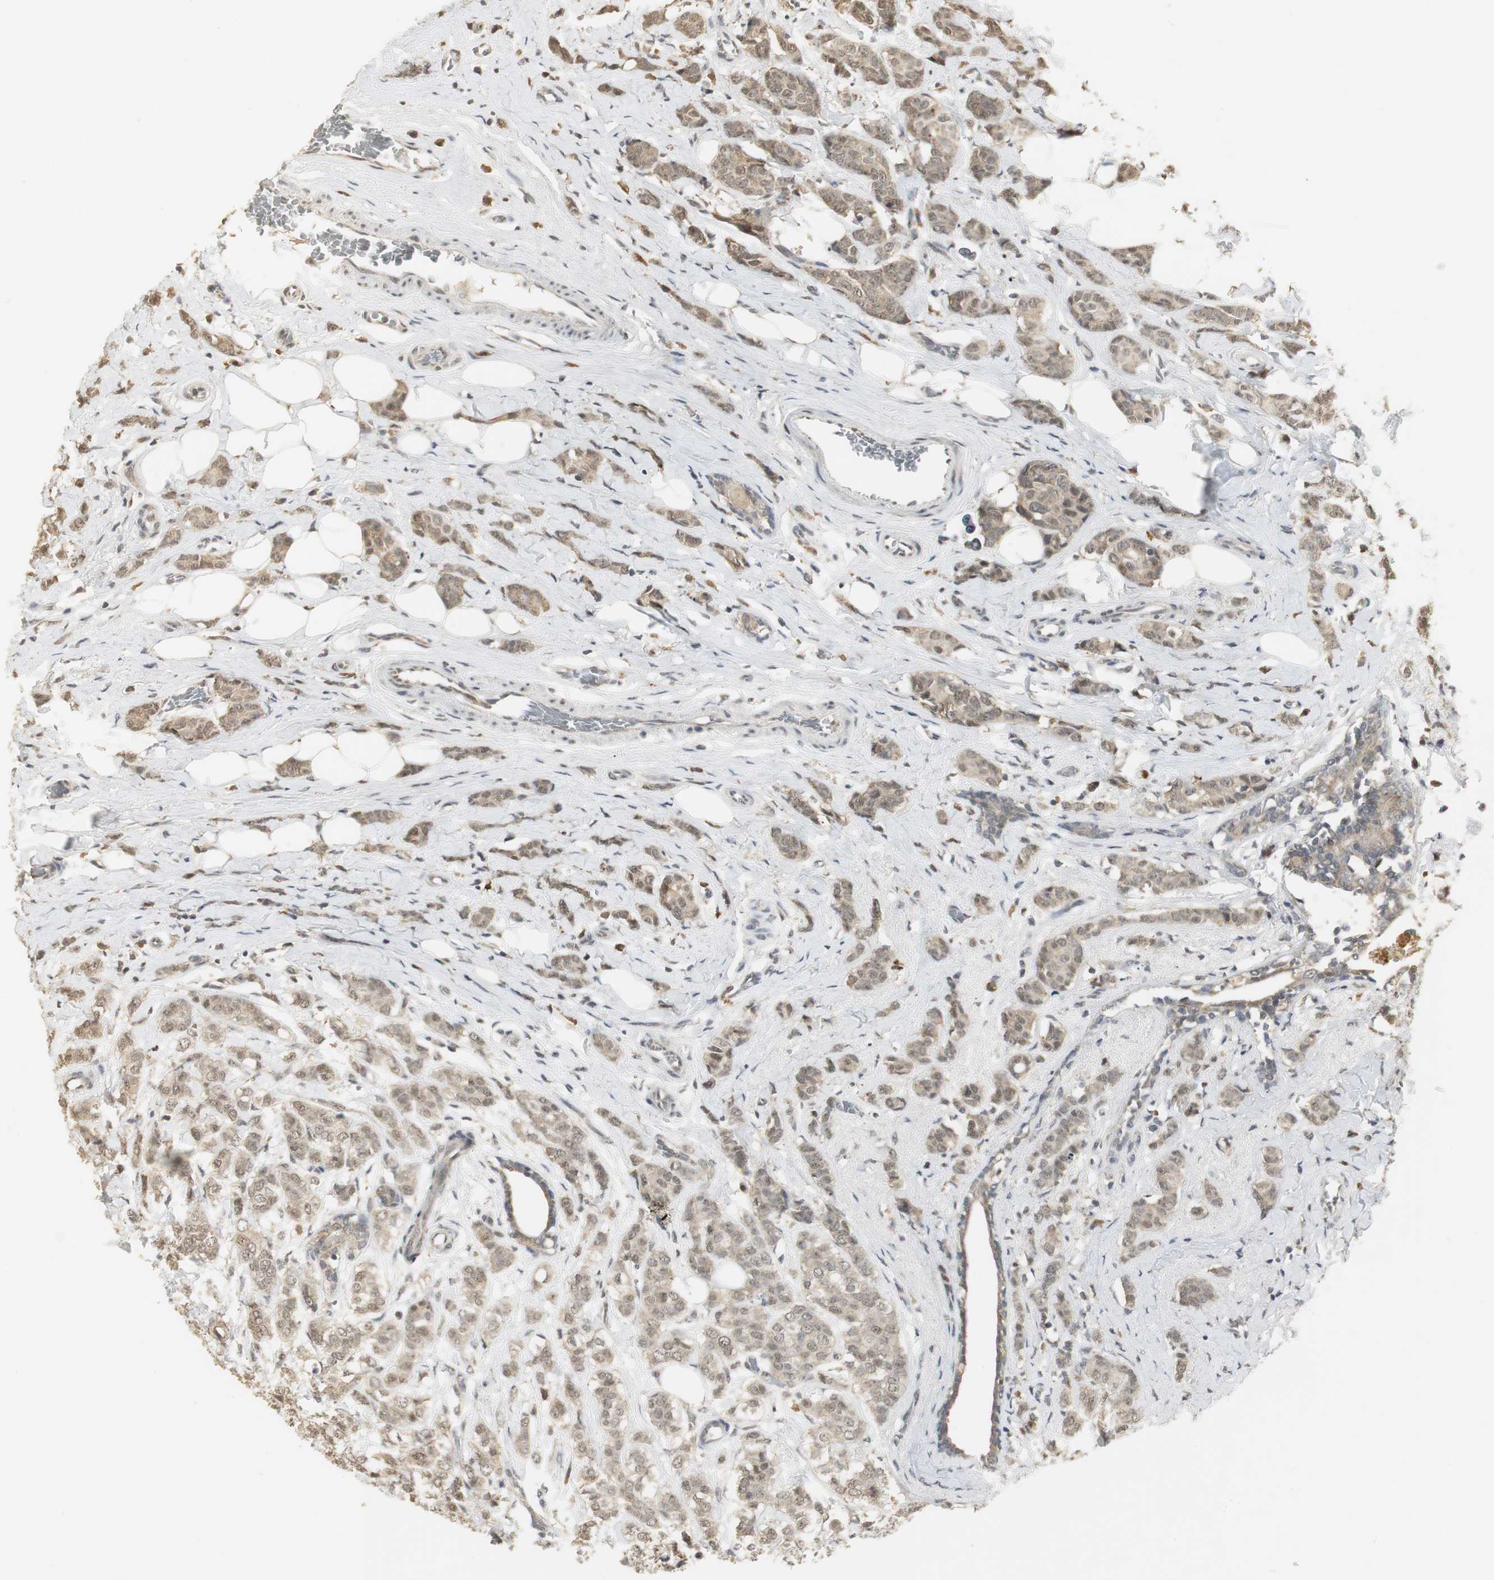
{"staining": {"intensity": "weak", "quantity": "25%-75%", "location": "cytoplasmic/membranous,nuclear"}, "tissue": "breast cancer", "cell_type": "Tumor cells", "image_type": "cancer", "snomed": [{"axis": "morphology", "description": "Lobular carcinoma"}, {"axis": "topography", "description": "Breast"}], "caption": "High-magnification brightfield microscopy of breast lobular carcinoma stained with DAB (brown) and counterstained with hematoxylin (blue). tumor cells exhibit weak cytoplasmic/membranous and nuclear expression is present in approximately25%-75% of cells. (Stains: DAB in brown, nuclei in blue, Microscopy: brightfield microscopy at high magnification).", "gene": "ELOA", "patient": {"sex": "female", "age": 60}}